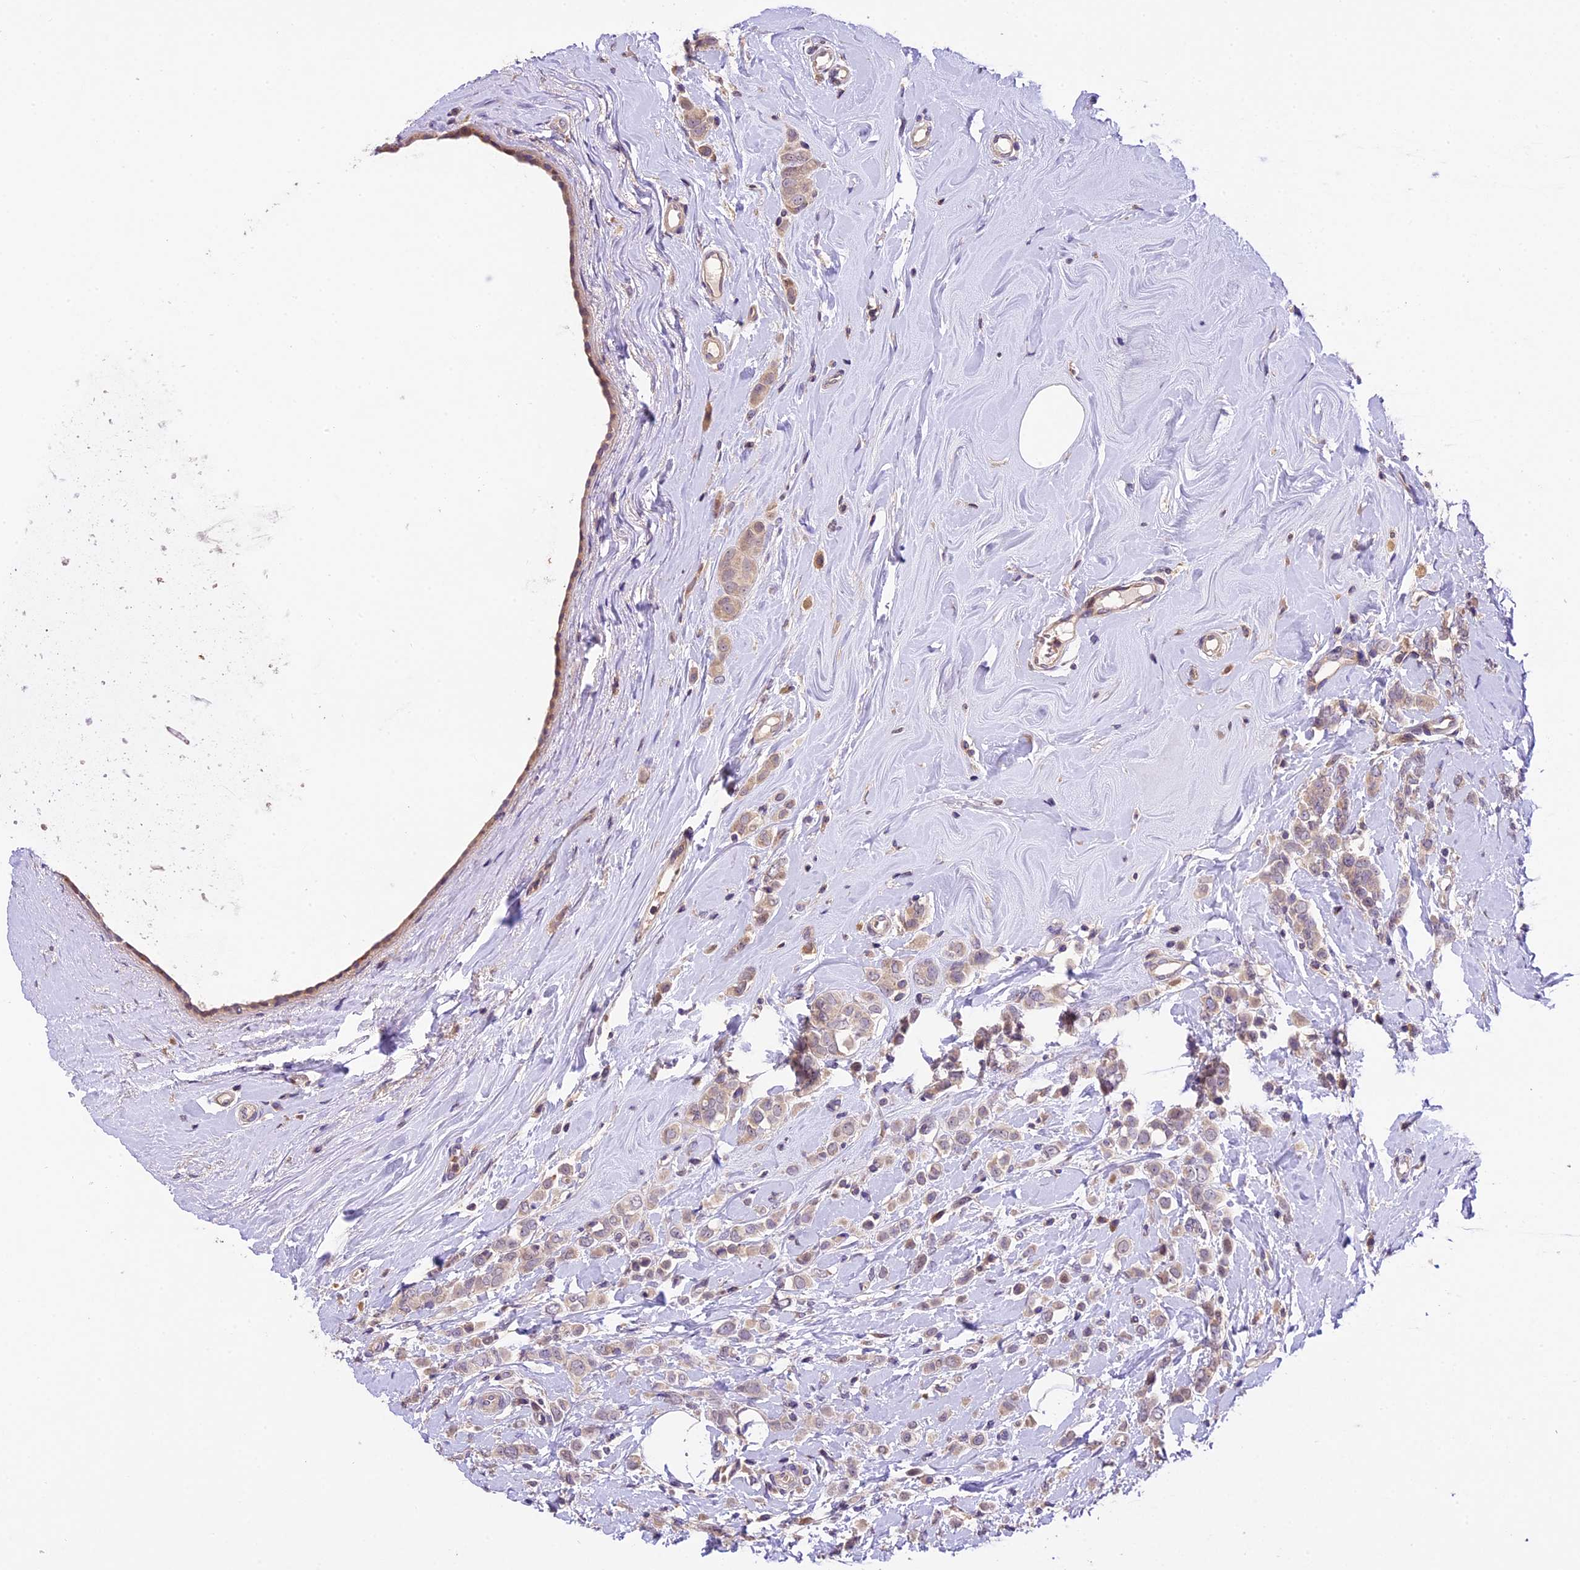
{"staining": {"intensity": "weak", "quantity": ">75%", "location": "cytoplasmic/membranous"}, "tissue": "breast cancer", "cell_type": "Tumor cells", "image_type": "cancer", "snomed": [{"axis": "morphology", "description": "Lobular carcinoma"}, {"axis": "topography", "description": "Breast"}], "caption": "Protein expression analysis of human breast lobular carcinoma reveals weak cytoplasmic/membranous staining in about >75% of tumor cells.", "gene": "DGKH", "patient": {"sex": "female", "age": 47}}